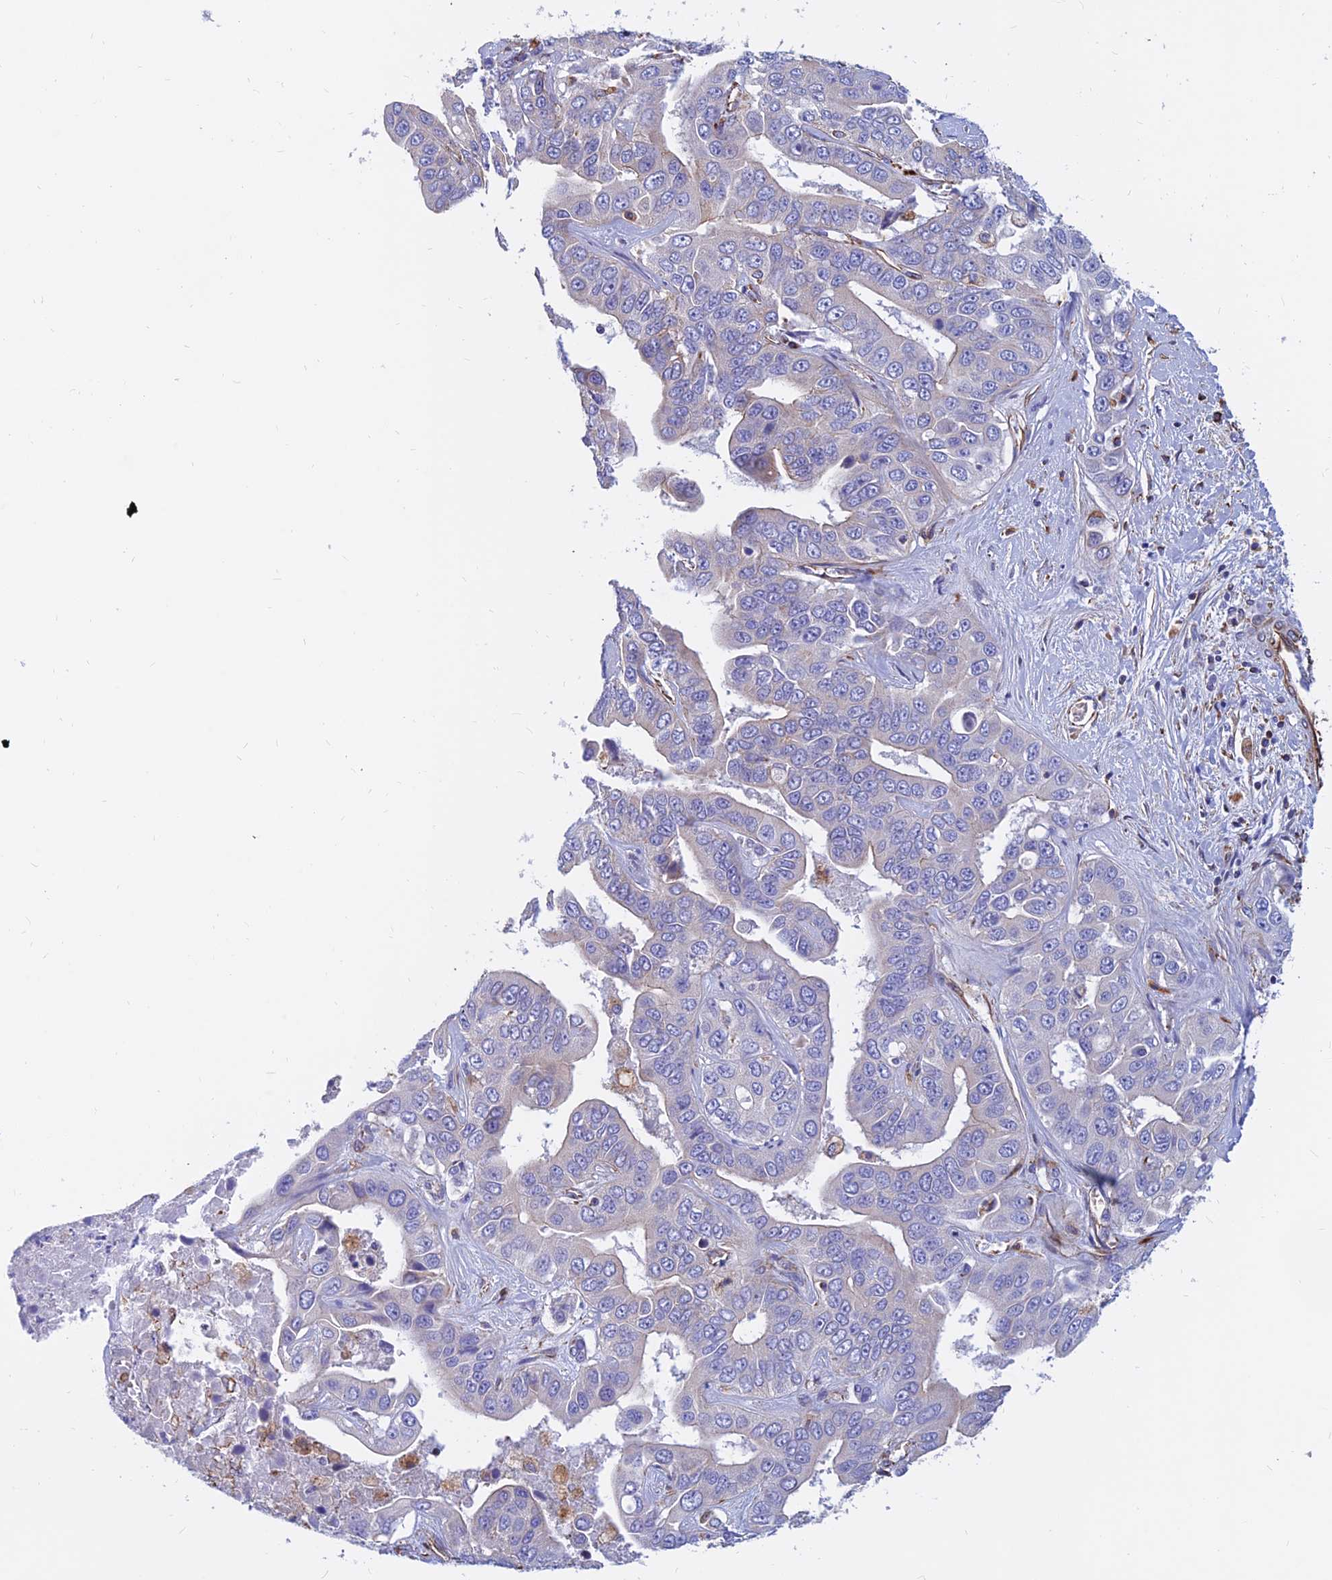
{"staining": {"intensity": "negative", "quantity": "none", "location": "none"}, "tissue": "liver cancer", "cell_type": "Tumor cells", "image_type": "cancer", "snomed": [{"axis": "morphology", "description": "Cholangiocarcinoma"}, {"axis": "topography", "description": "Liver"}], "caption": "DAB immunohistochemical staining of liver cancer (cholangiocarcinoma) shows no significant expression in tumor cells.", "gene": "CDK18", "patient": {"sex": "female", "age": 52}}